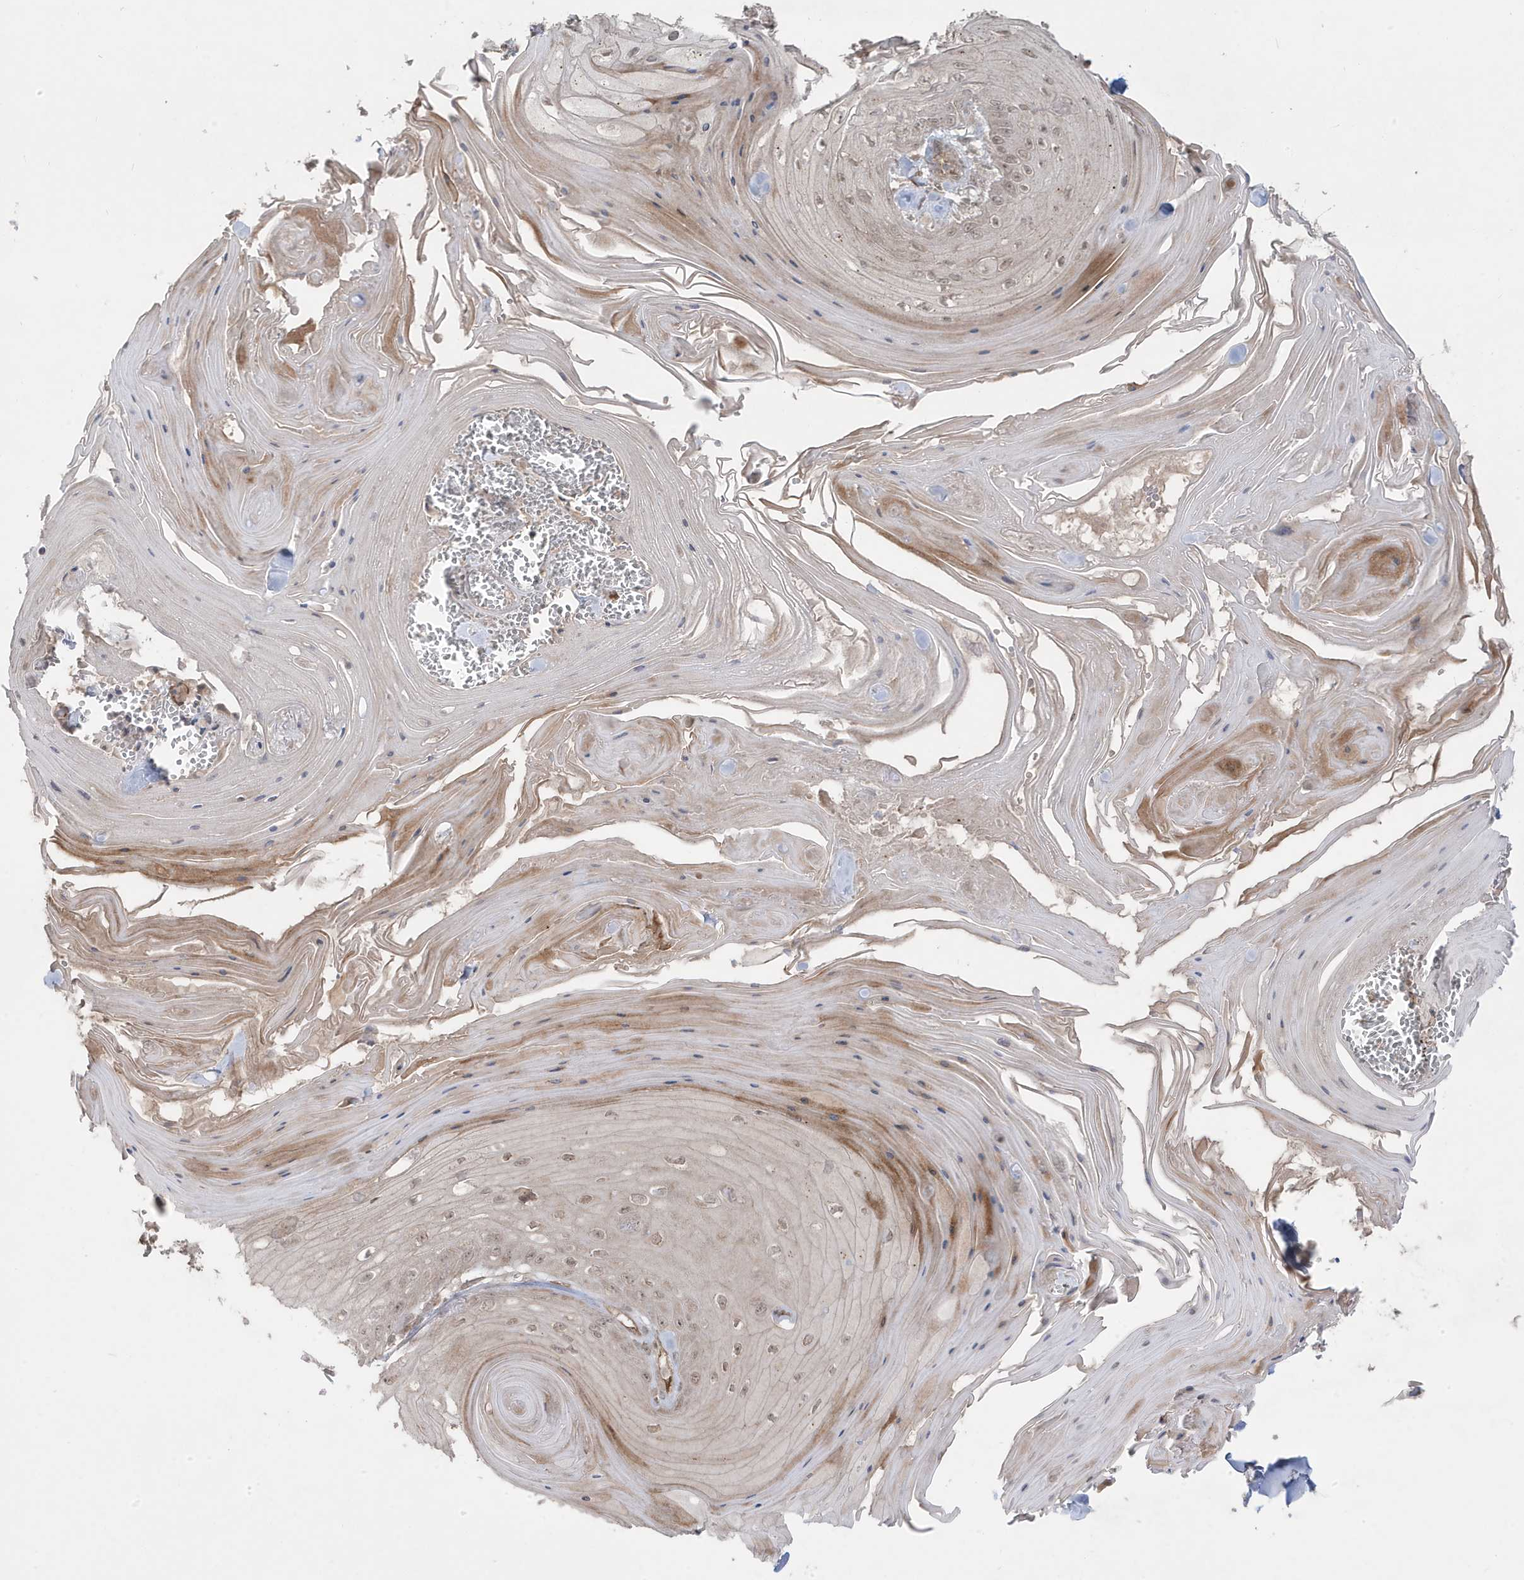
{"staining": {"intensity": "weak", "quantity": "<25%", "location": "nuclear"}, "tissue": "skin cancer", "cell_type": "Tumor cells", "image_type": "cancer", "snomed": [{"axis": "morphology", "description": "Squamous cell carcinoma, NOS"}, {"axis": "topography", "description": "Skin"}], "caption": "An immunohistochemistry (IHC) micrograph of squamous cell carcinoma (skin) is shown. There is no staining in tumor cells of squamous cell carcinoma (skin).", "gene": "DNAJC12", "patient": {"sex": "male", "age": 74}}